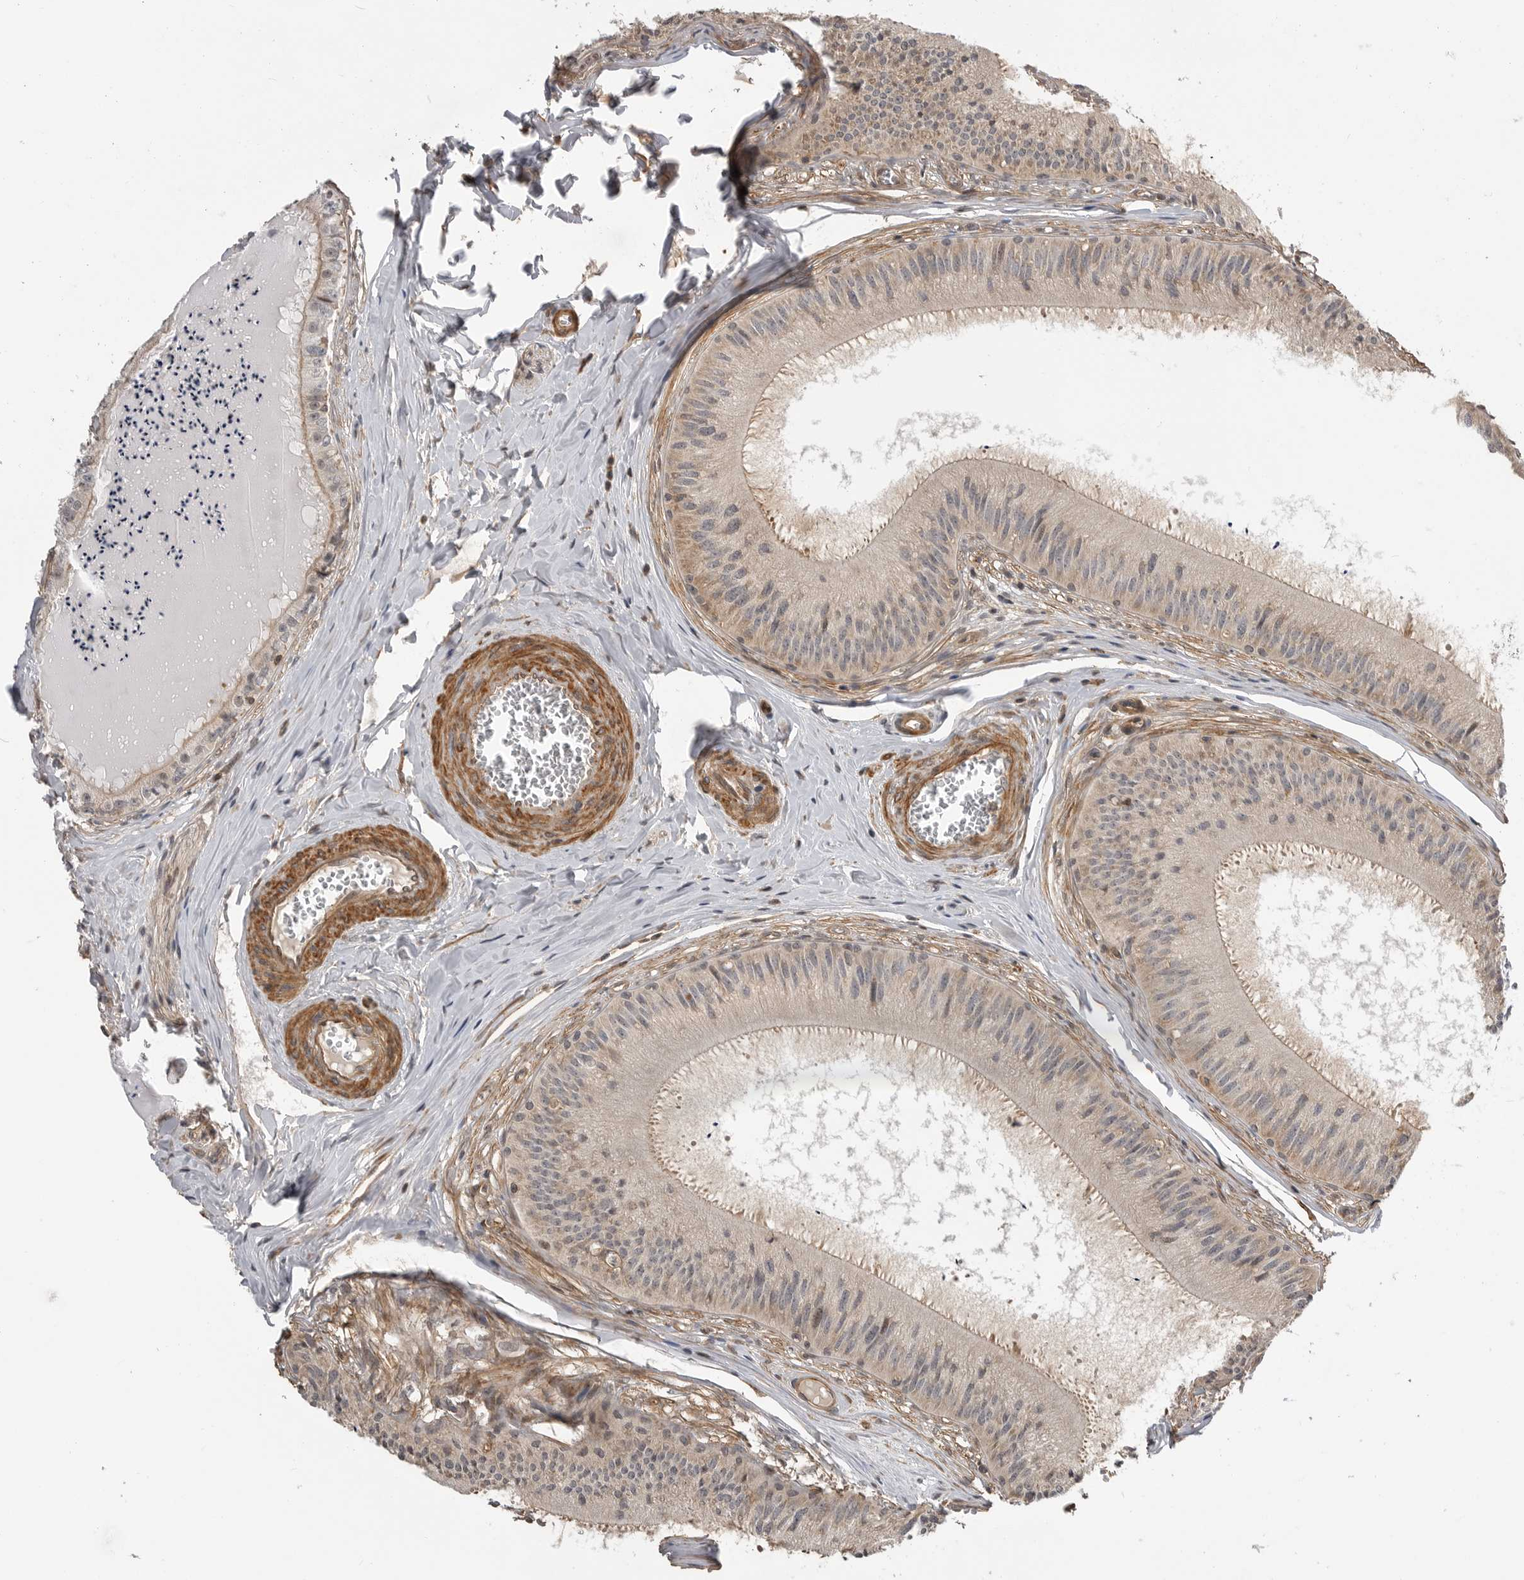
{"staining": {"intensity": "moderate", "quantity": "25%-75%", "location": "cytoplasmic/membranous"}, "tissue": "epididymis", "cell_type": "Glandular cells", "image_type": "normal", "snomed": [{"axis": "morphology", "description": "Normal tissue, NOS"}, {"axis": "topography", "description": "Epididymis"}], "caption": "The immunohistochemical stain shows moderate cytoplasmic/membranous staining in glandular cells of unremarkable epididymis. The protein is shown in brown color, while the nuclei are stained blue.", "gene": "TRIM56", "patient": {"sex": "male", "age": 31}}